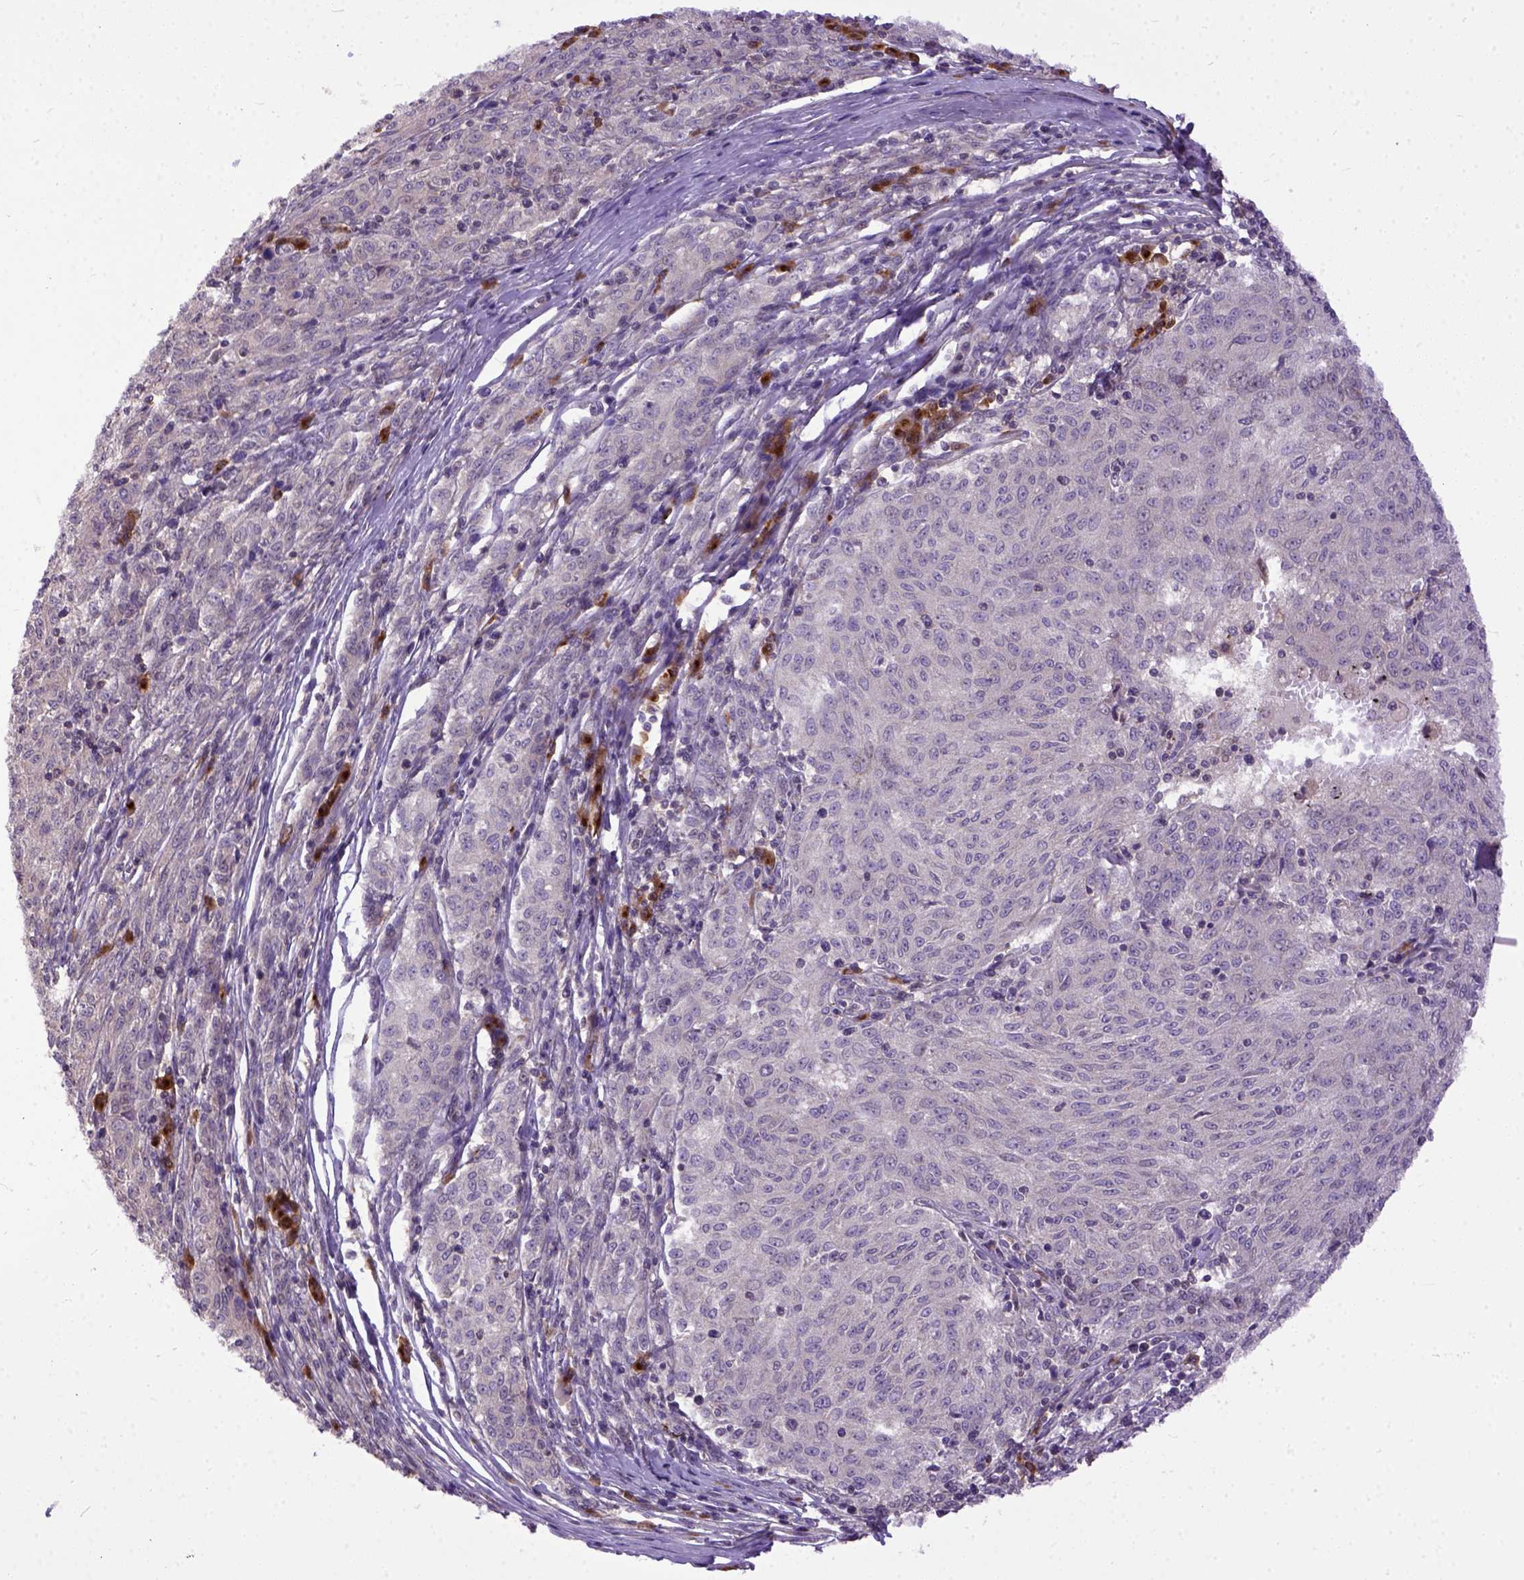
{"staining": {"intensity": "negative", "quantity": "none", "location": "none"}, "tissue": "melanoma", "cell_type": "Tumor cells", "image_type": "cancer", "snomed": [{"axis": "morphology", "description": "Malignant melanoma, NOS"}, {"axis": "topography", "description": "Skin"}], "caption": "Tumor cells are negative for brown protein staining in malignant melanoma.", "gene": "CPNE1", "patient": {"sex": "female", "age": 72}}